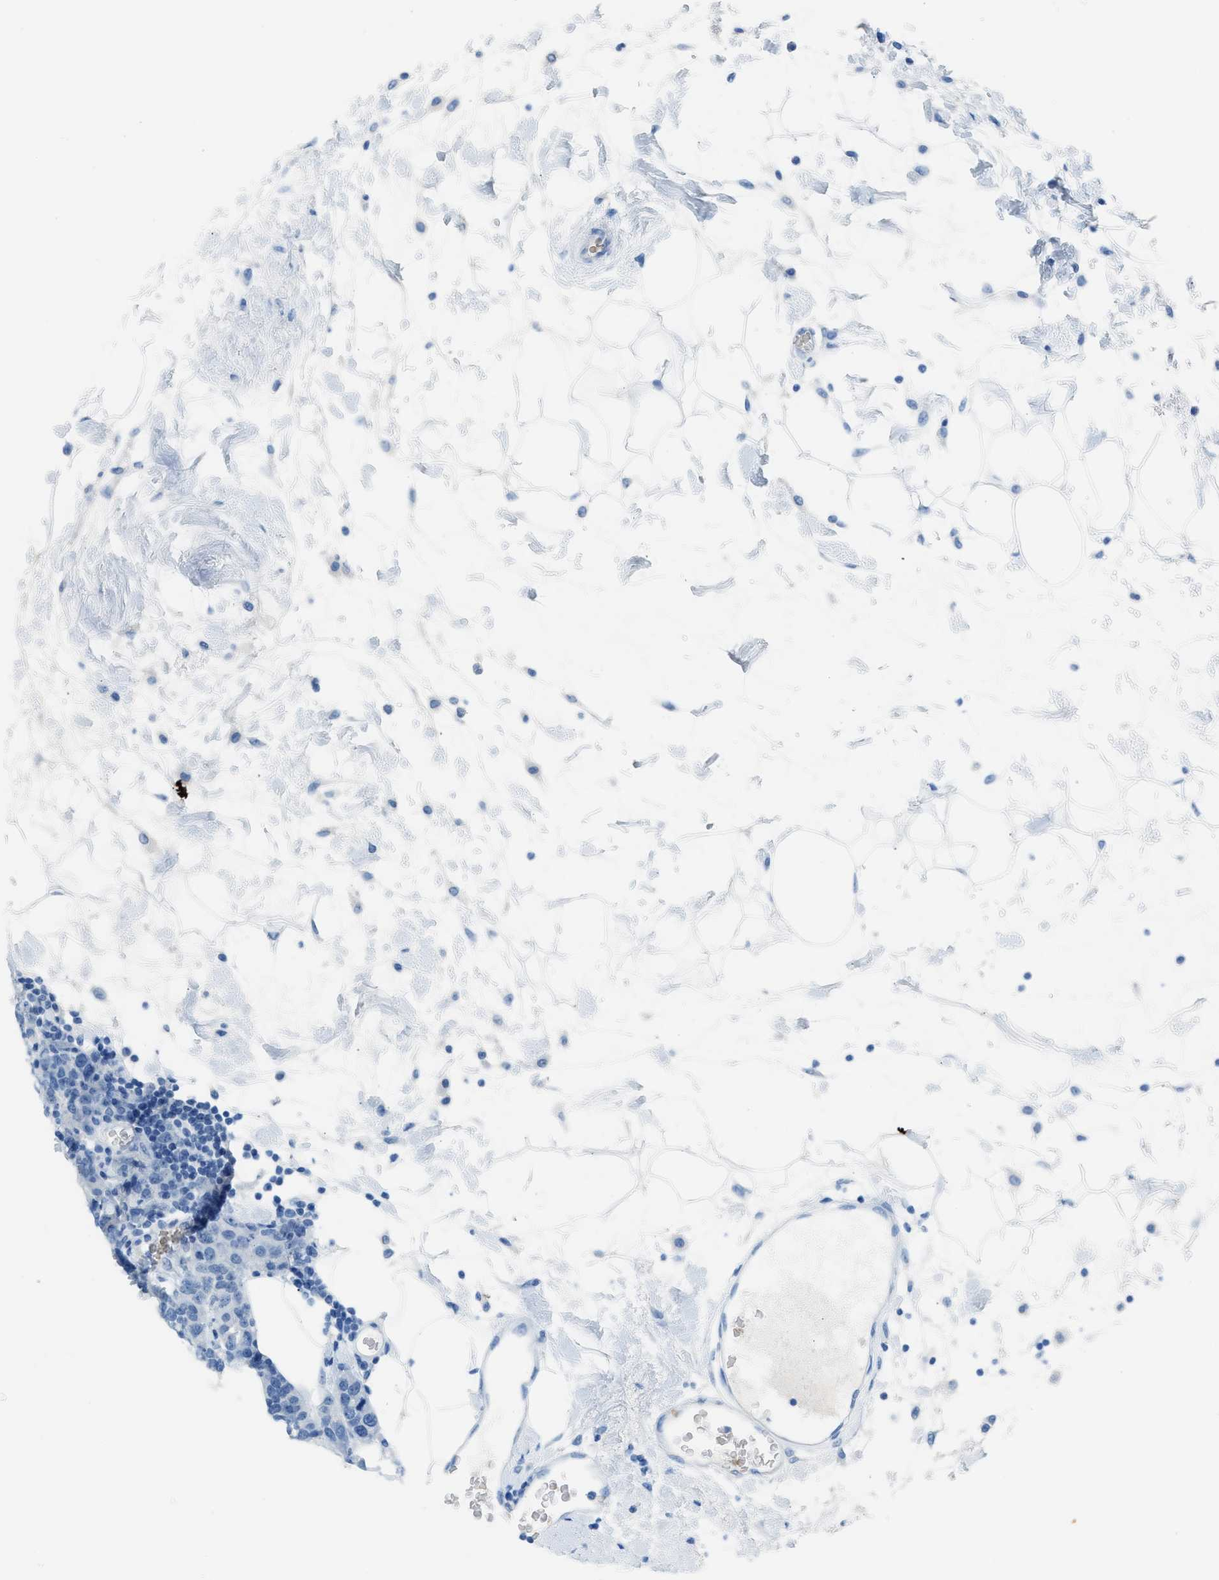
{"staining": {"intensity": "negative", "quantity": "none", "location": "none"}, "tissue": "breast cancer", "cell_type": "Tumor cells", "image_type": "cancer", "snomed": [{"axis": "morphology", "description": "Lobular carcinoma"}, {"axis": "topography", "description": "Breast"}], "caption": "A high-resolution micrograph shows immunohistochemistry (IHC) staining of breast cancer, which exhibits no significant positivity in tumor cells. (DAB immunohistochemistry visualized using brightfield microscopy, high magnification).", "gene": "CFAP77", "patient": {"sex": "female", "age": 59}}